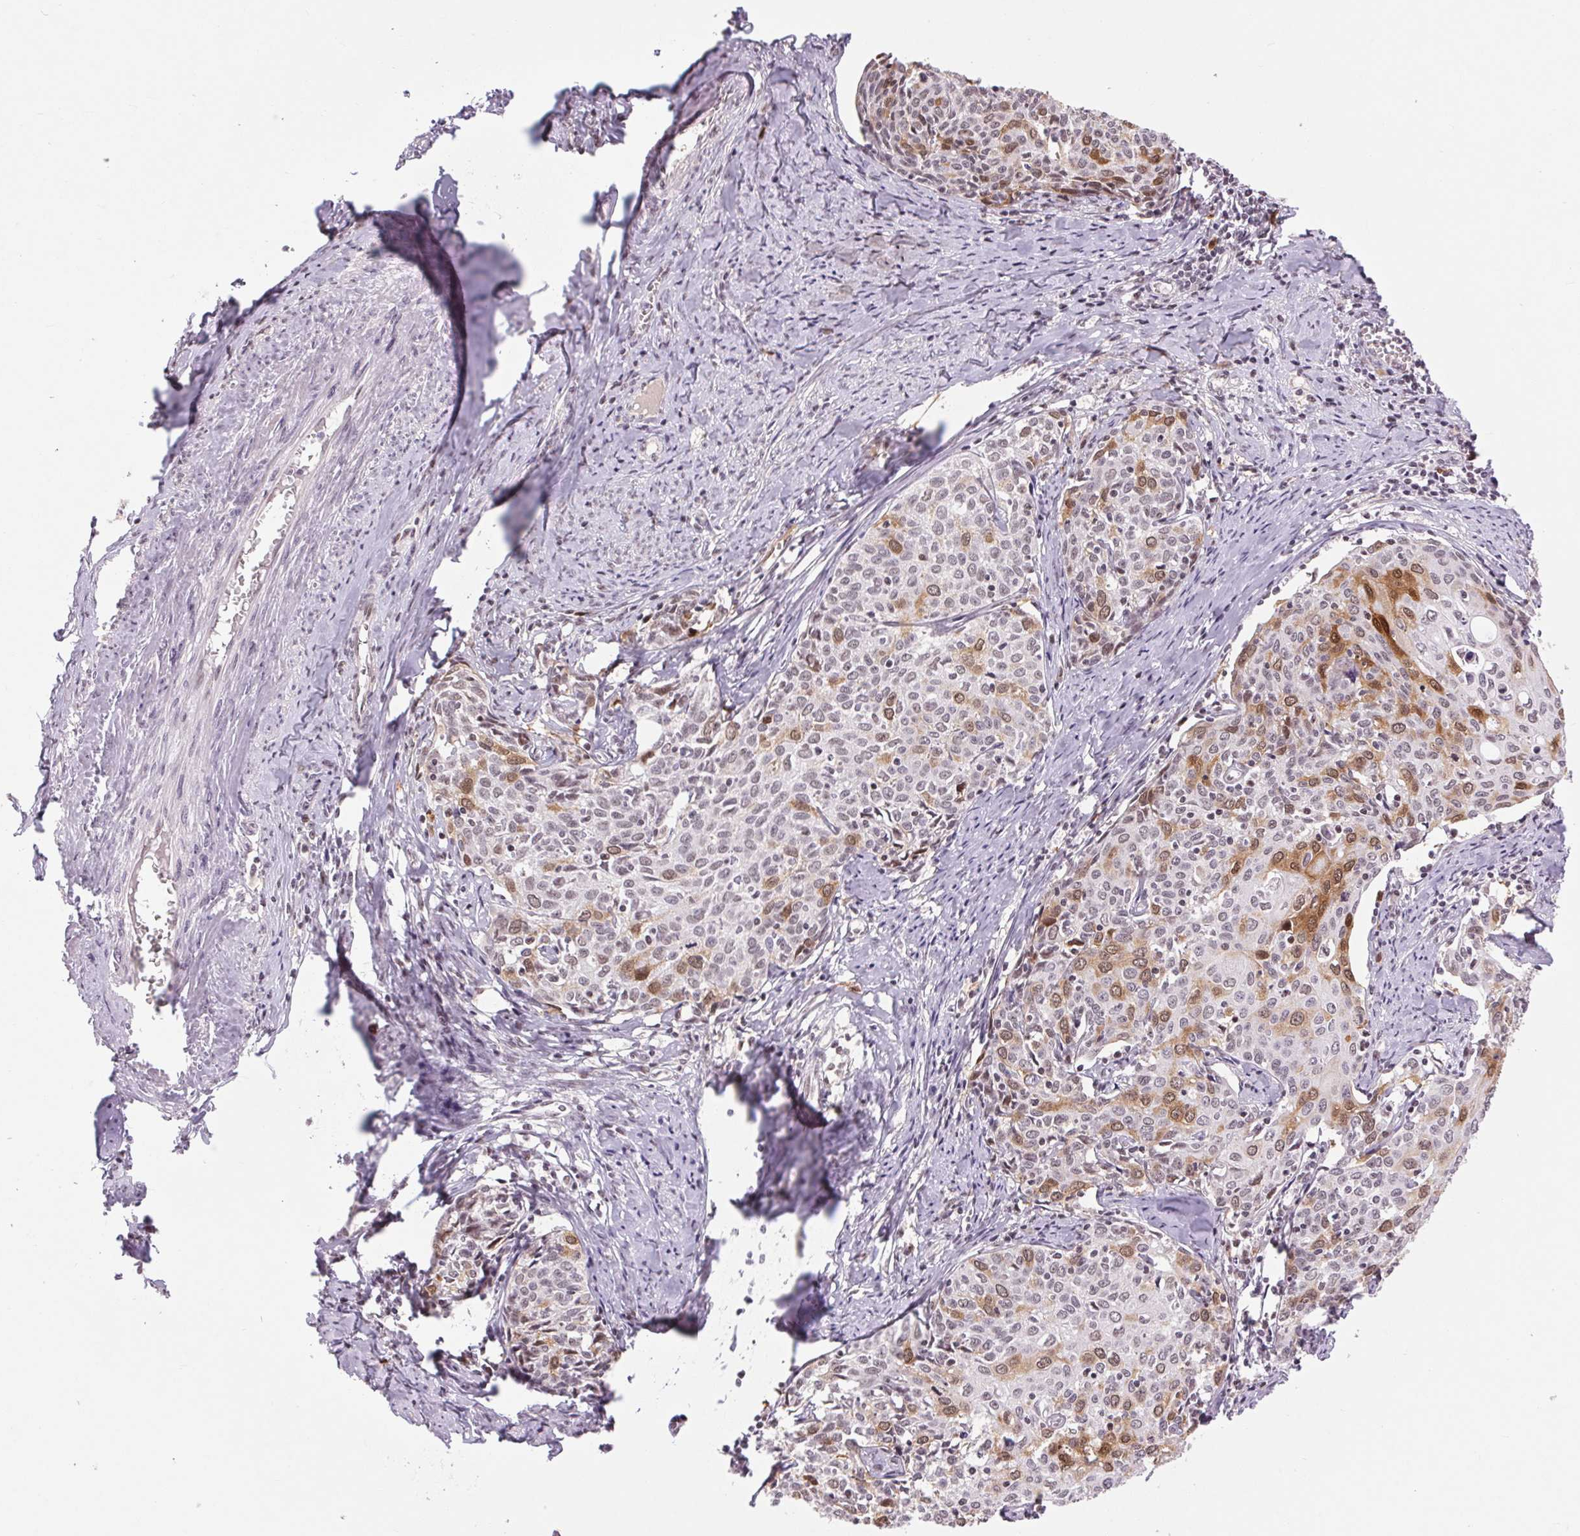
{"staining": {"intensity": "moderate", "quantity": "<25%", "location": "cytoplasmic/membranous,nuclear"}, "tissue": "cervical cancer", "cell_type": "Tumor cells", "image_type": "cancer", "snomed": [{"axis": "morphology", "description": "Squamous cell carcinoma, NOS"}, {"axis": "topography", "description": "Cervix"}], "caption": "Protein analysis of squamous cell carcinoma (cervical) tissue demonstrates moderate cytoplasmic/membranous and nuclear expression in approximately <25% of tumor cells. (IHC, brightfield microscopy, high magnification).", "gene": "CD2BP2", "patient": {"sex": "female", "age": 62}}